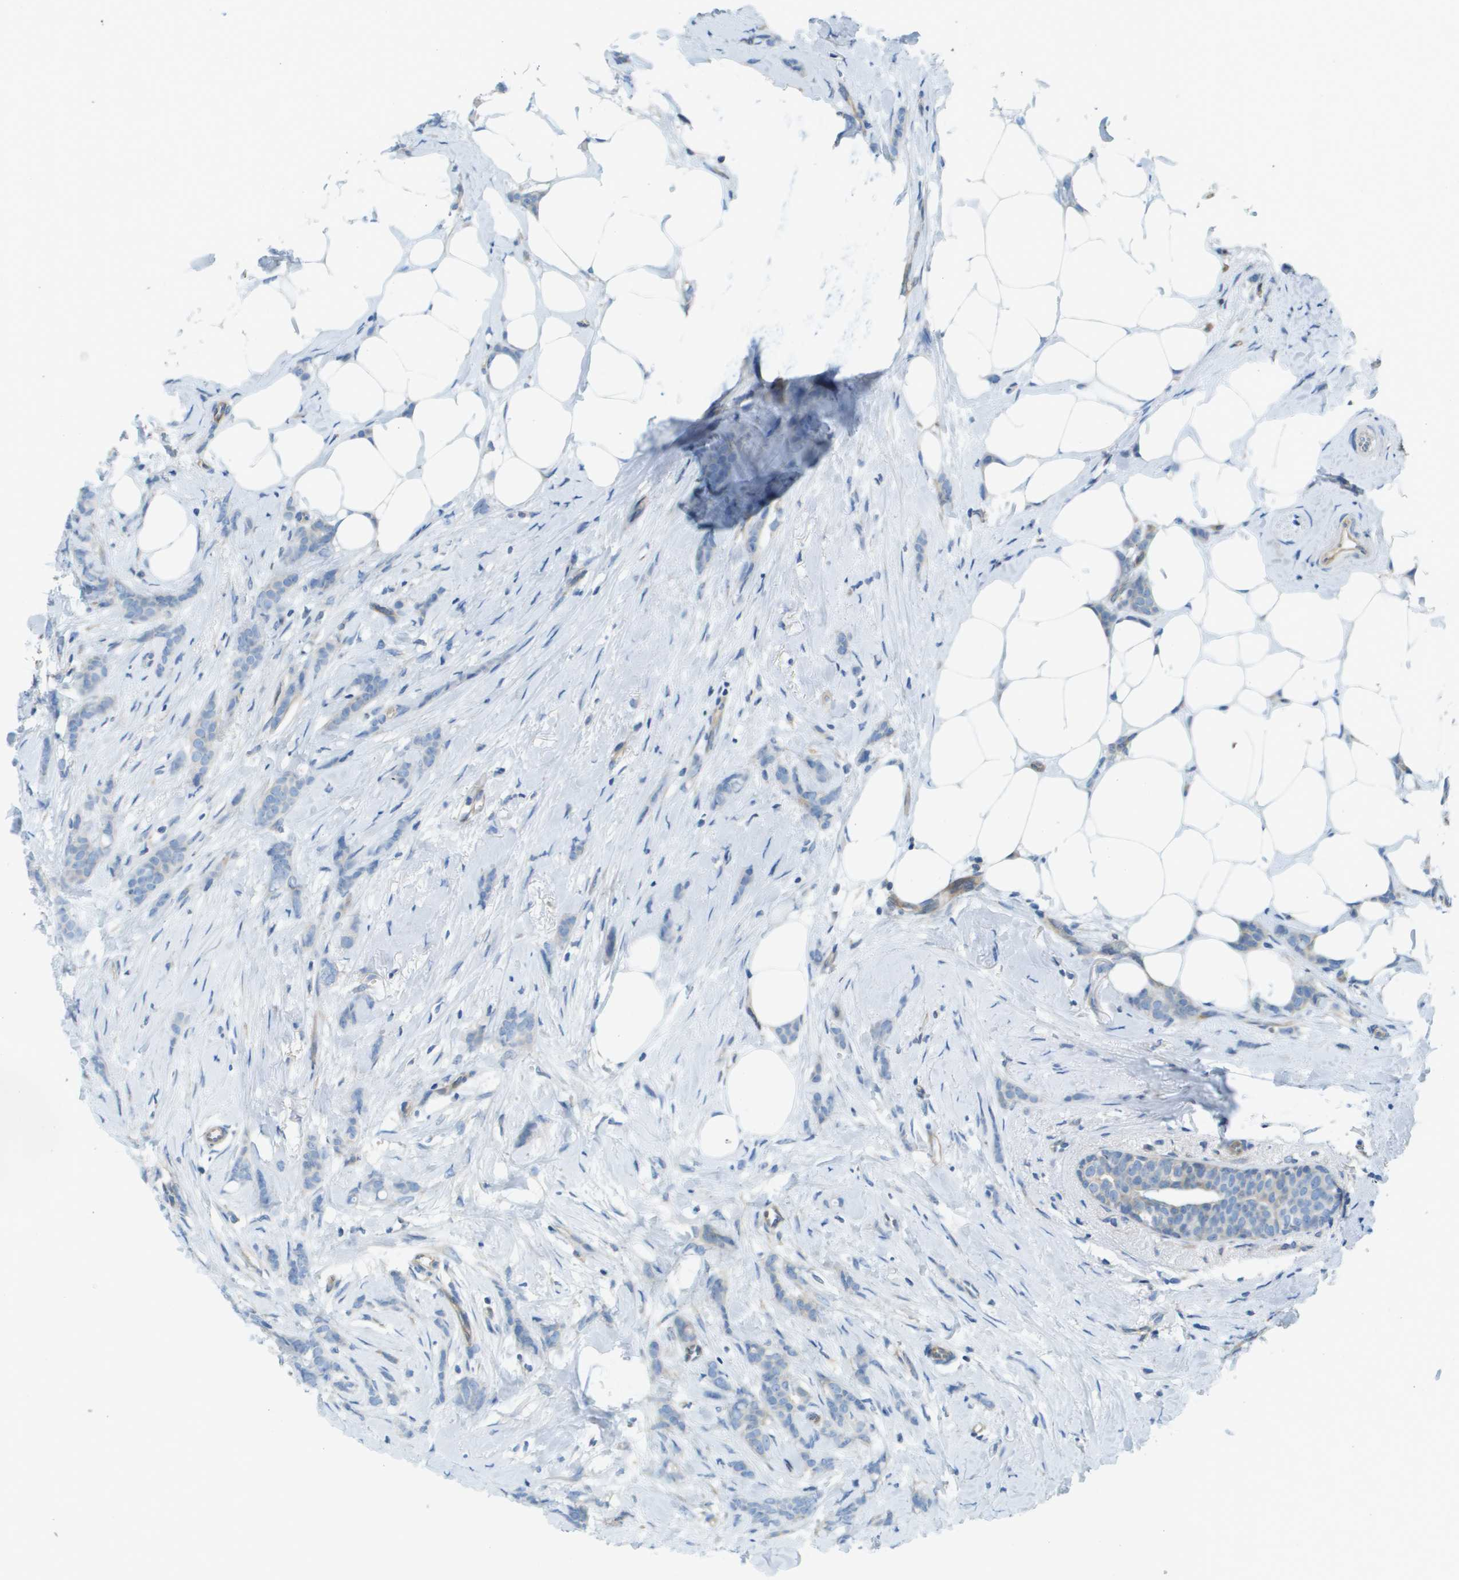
{"staining": {"intensity": "negative", "quantity": "none", "location": "none"}, "tissue": "breast cancer", "cell_type": "Tumor cells", "image_type": "cancer", "snomed": [{"axis": "morphology", "description": "Lobular carcinoma, in situ"}, {"axis": "morphology", "description": "Lobular carcinoma"}, {"axis": "topography", "description": "Breast"}], "caption": "Tumor cells show no significant protein positivity in breast cancer (lobular carcinoma).", "gene": "DNAJB11", "patient": {"sex": "female", "age": 41}}